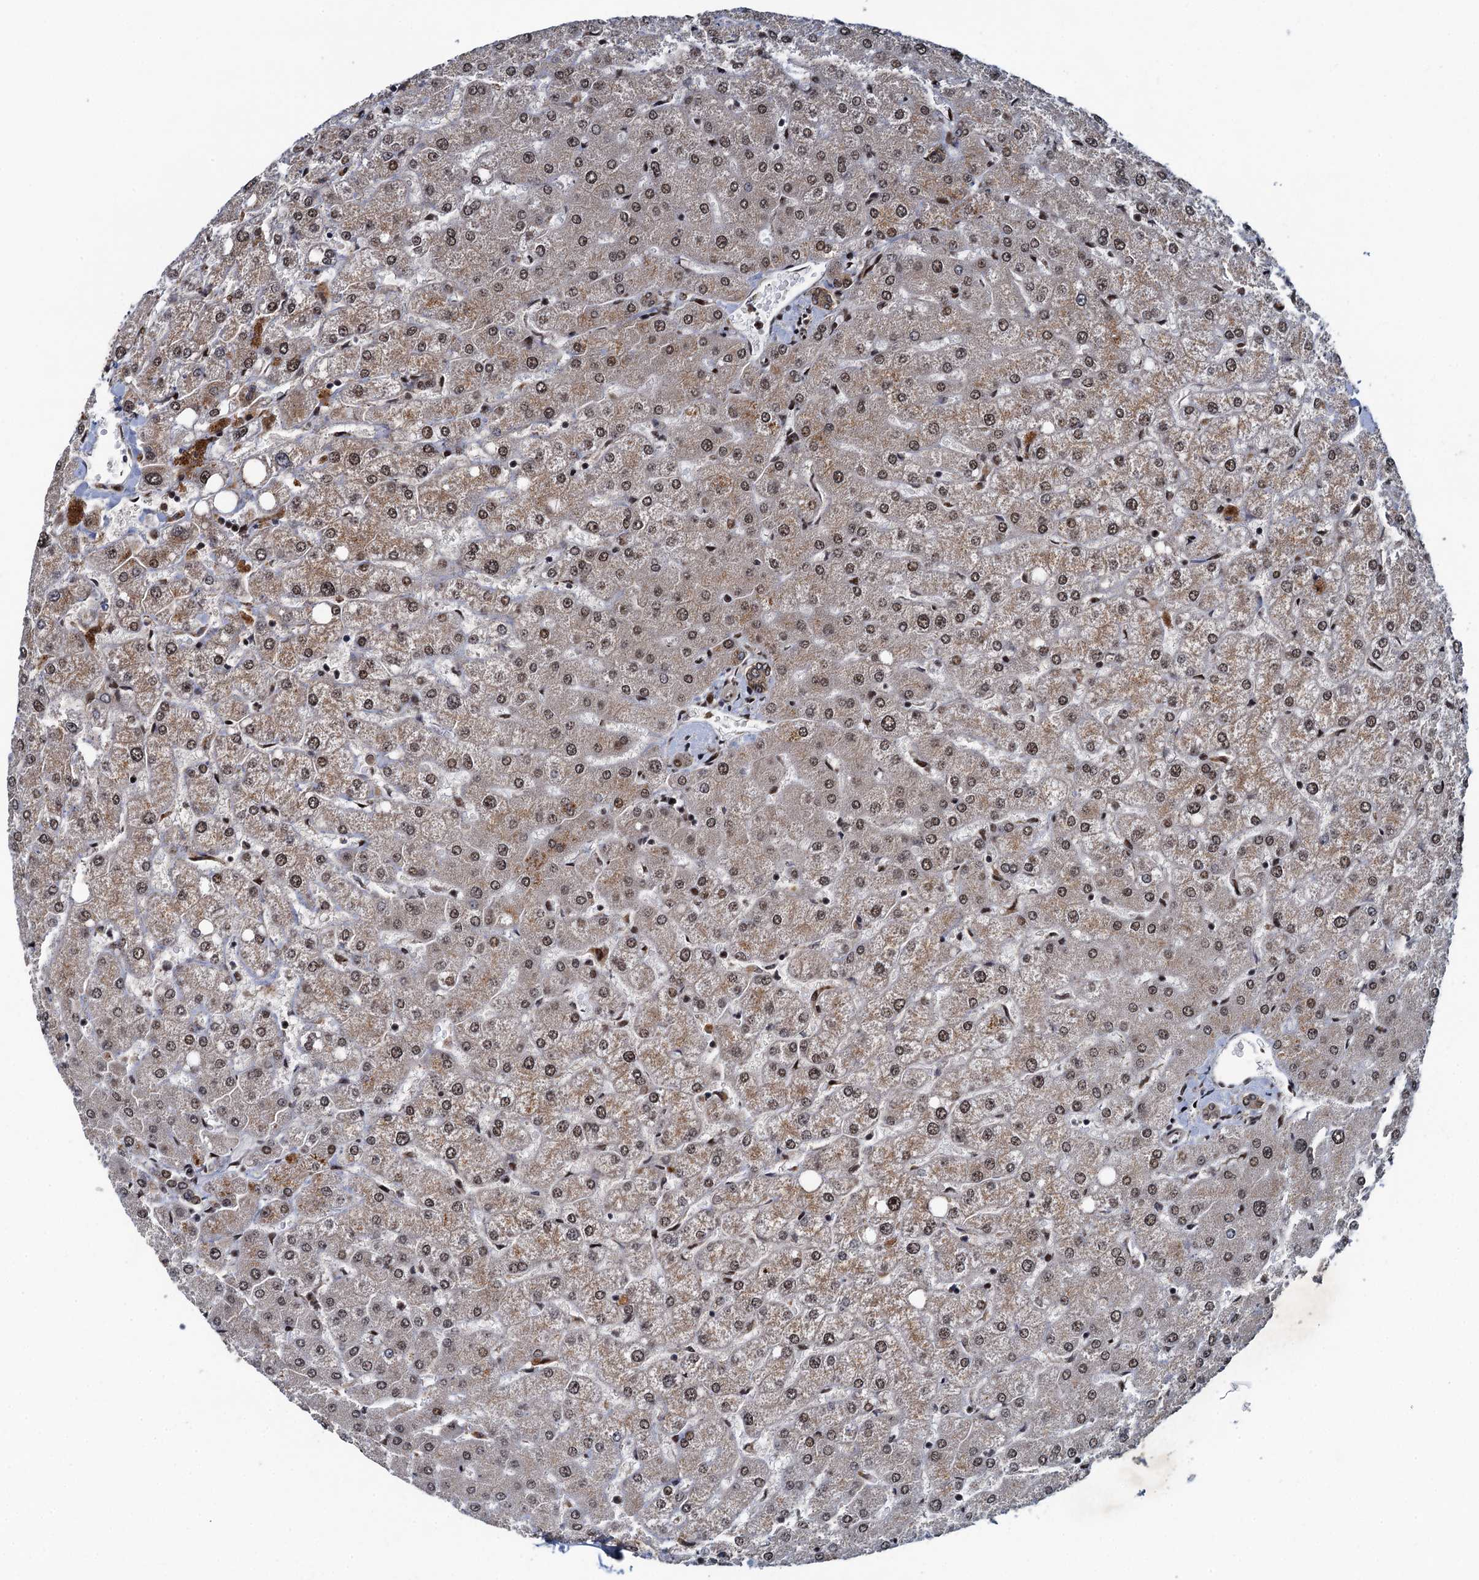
{"staining": {"intensity": "weak", "quantity": ">75%", "location": "nuclear"}, "tissue": "liver", "cell_type": "Cholangiocytes", "image_type": "normal", "snomed": [{"axis": "morphology", "description": "Normal tissue, NOS"}, {"axis": "topography", "description": "Liver"}], "caption": "A photomicrograph showing weak nuclear staining in approximately >75% of cholangiocytes in unremarkable liver, as visualized by brown immunohistochemical staining.", "gene": "ATOSA", "patient": {"sex": "female", "age": 54}}